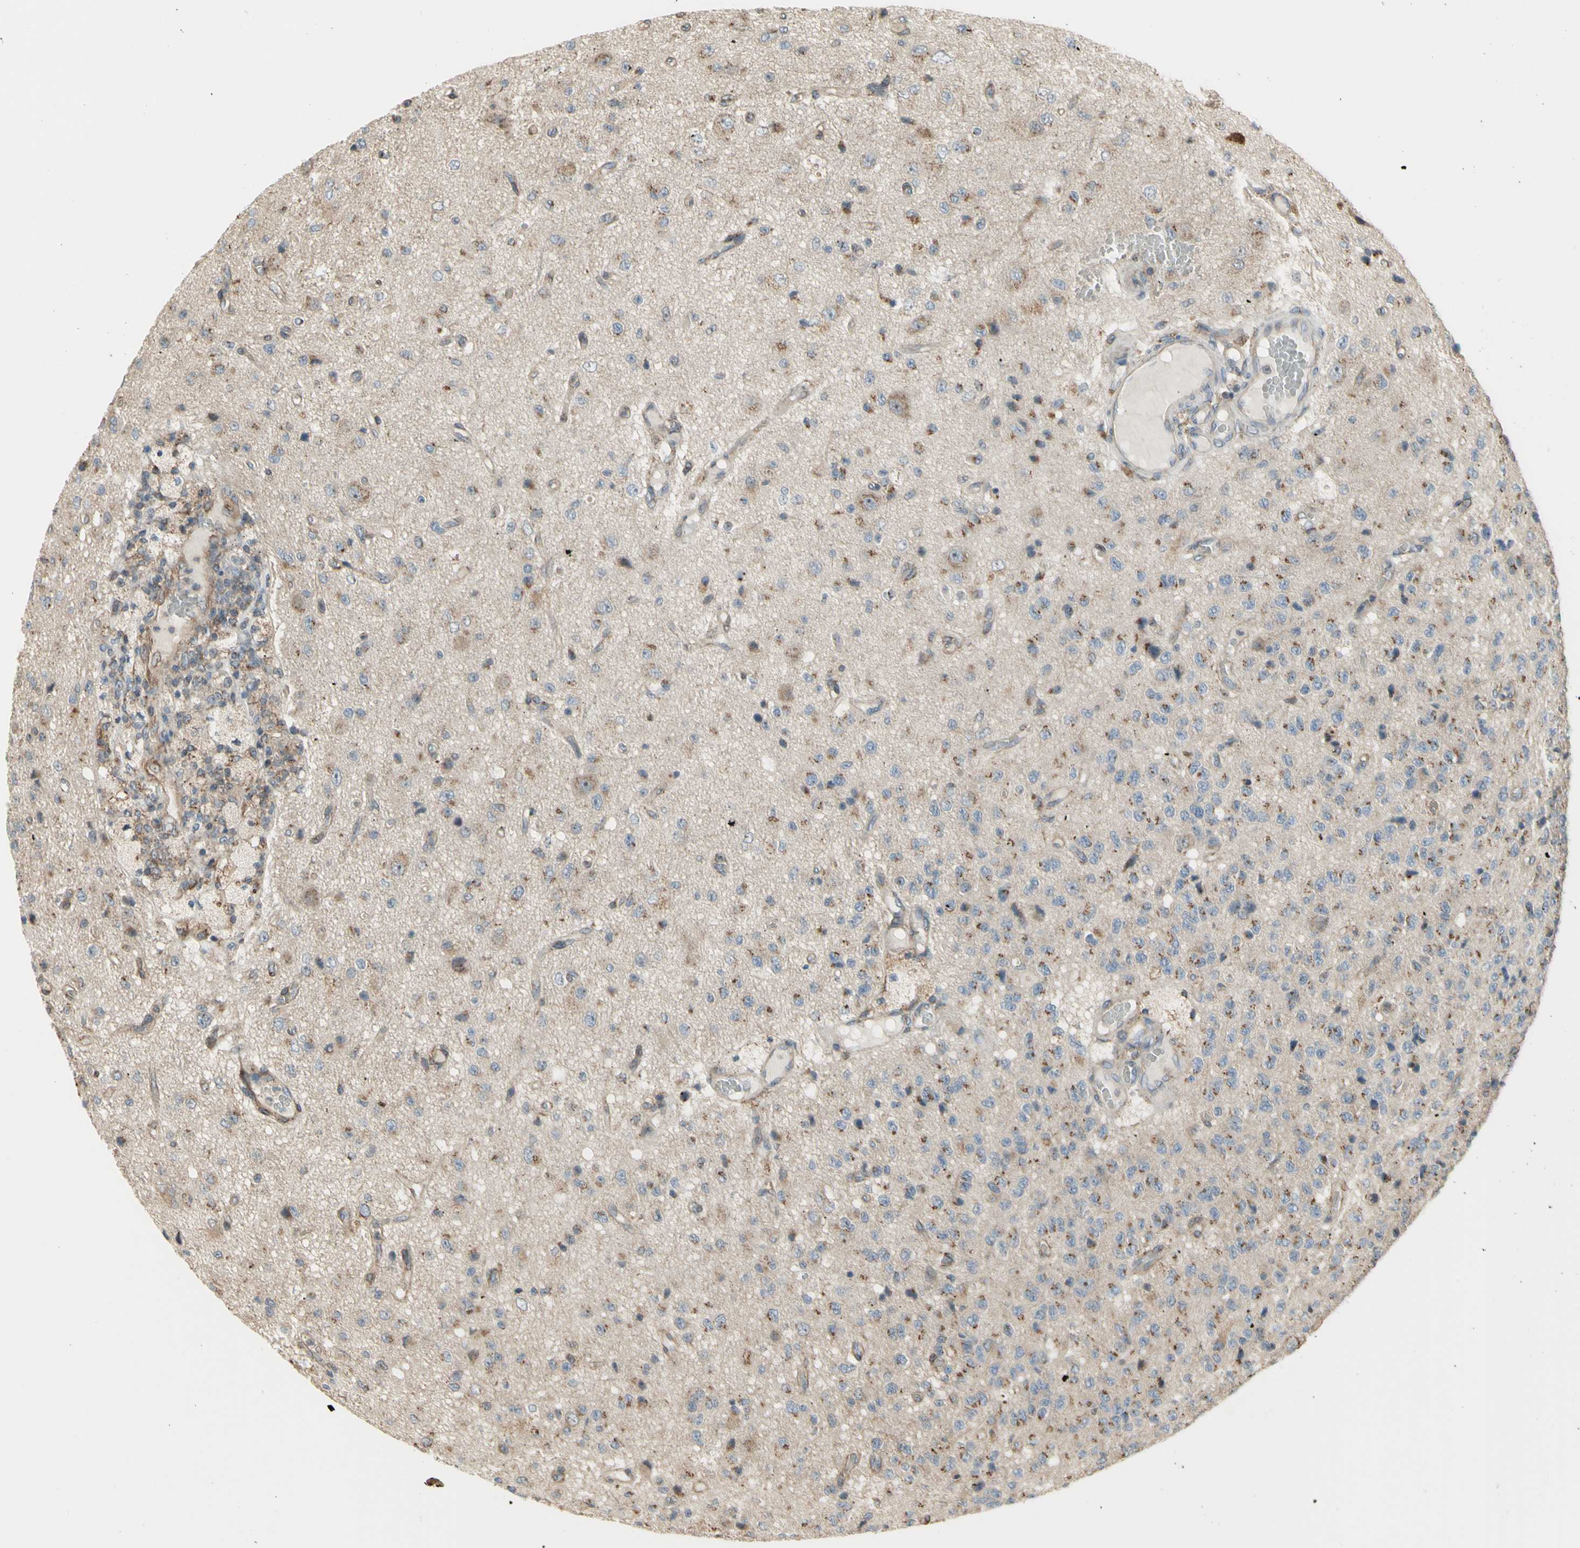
{"staining": {"intensity": "moderate", "quantity": ">75%", "location": "cytoplasmic/membranous"}, "tissue": "glioma", "cell_type": "Tumor cells", "image_type": "cancer", "snomed": [{"axis": "morphology", "description": "Glioma, malignant, High grade"}, {"axis": "topography", "description": "pancreas cauda"}], "caption": "Tumor cells reveal medium levels of moderate cytoplasmic/membranous expression in about >75% of cells in human malignant high-grade glioma. The staining was performed using DAB (3,3'-diaminobenzidine), with brown indicating positive protein expression. Nuclei are stained blue with hematoxylin.", "gene": "SLC39A9", "patient": {"sex": "male", "age": 60}}